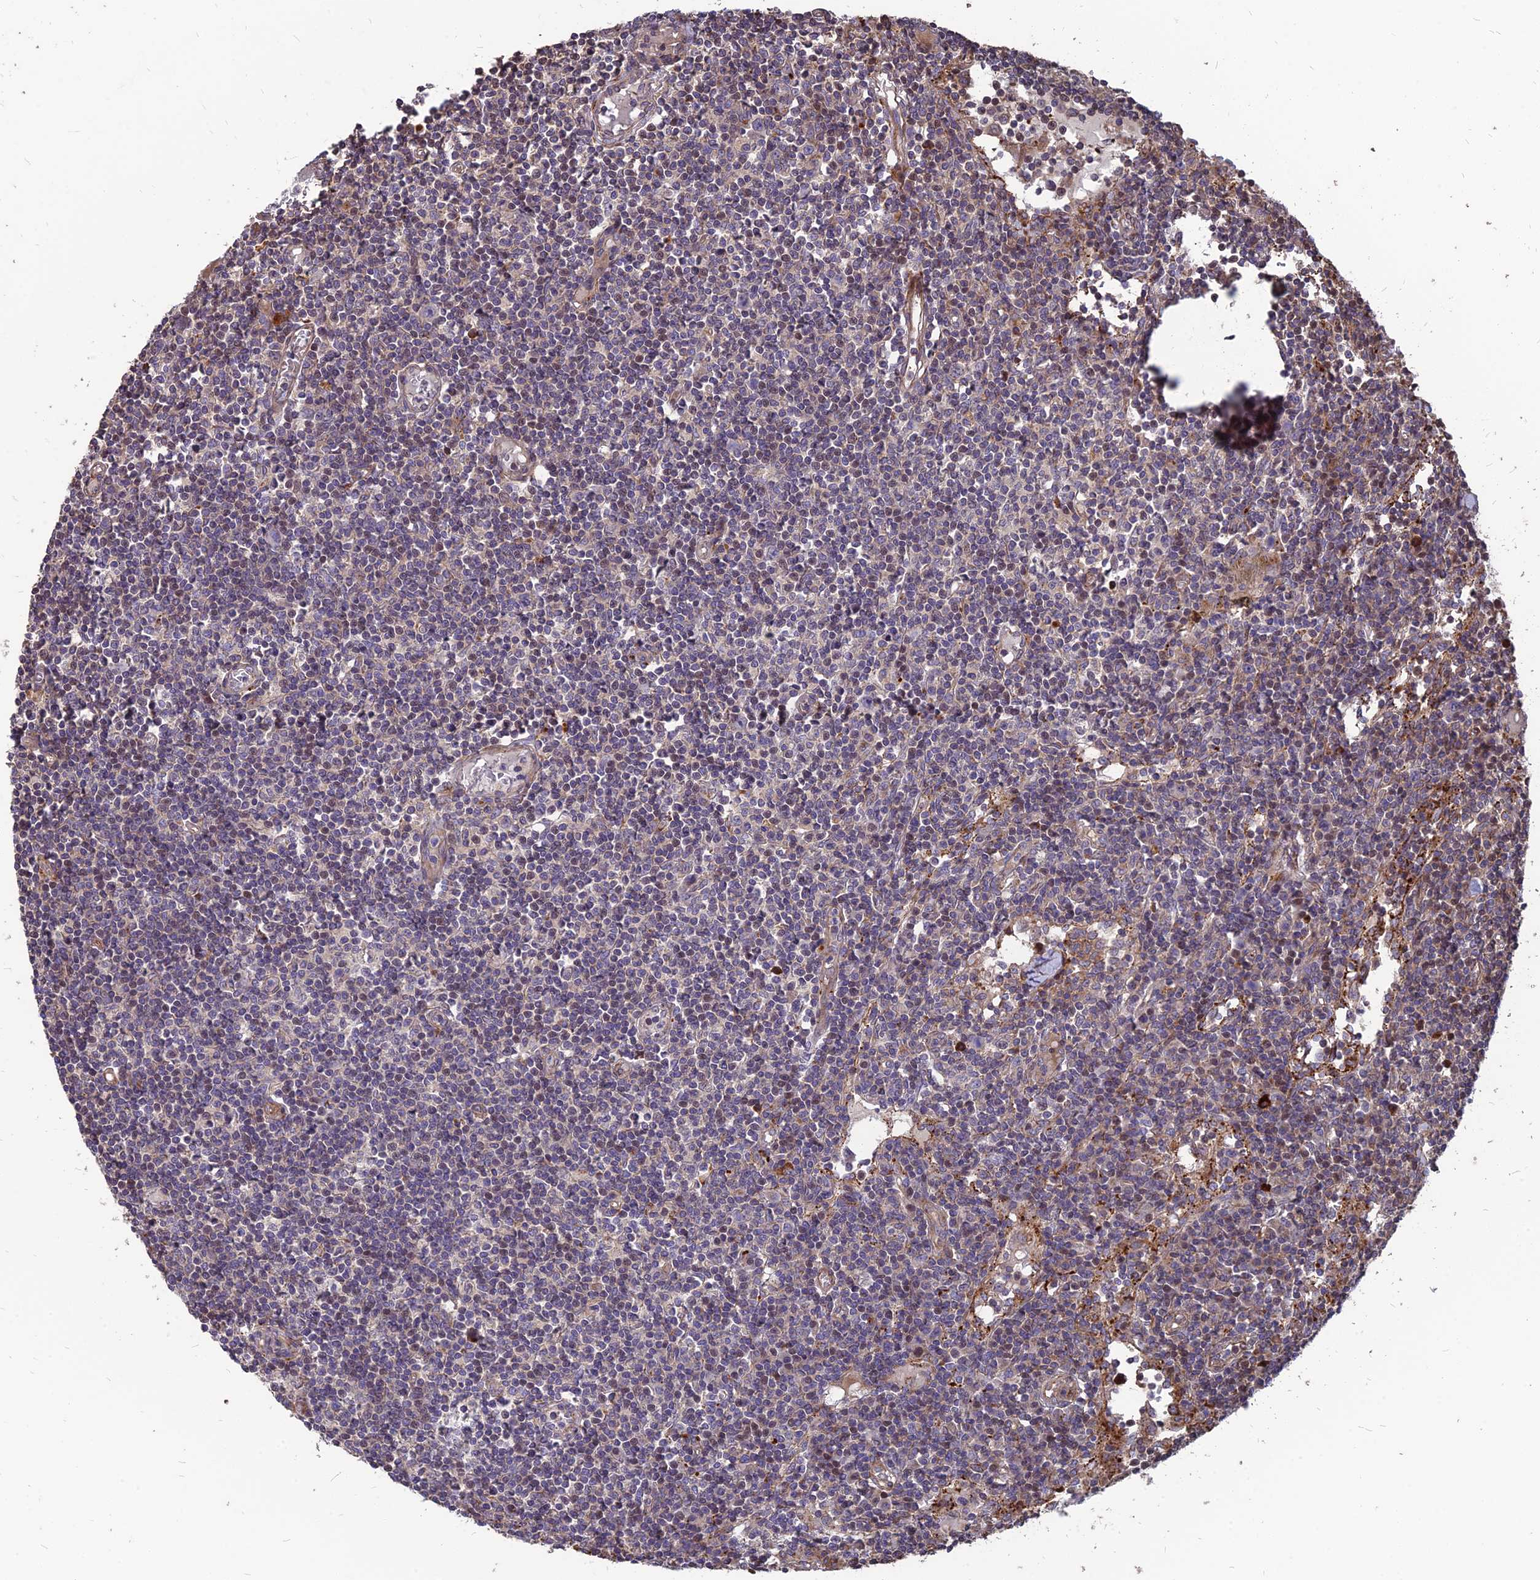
{"staining": {"intensity": "weak", "quantity": "25%-75%", "location": "cytoplasmic/membranous"}, "tissue": "lymph node", "cell_type": "Germinal center cells", "image_type": "normal", "snomed": [{"axis": "morphology", "description": "Normal tissue, NOS"}, {"axis": "topography", "description": "Lymph node"}], "caption": "High-power microscopy captured an IHC histopathology image of normal lymph node, revealing weak cytoplasmic/membranous positivity in approximately 25%-75% of germinal center cells. Using DAB (brown) and hematoxylin (blue) stains, captured at high magnification using brightfield microscopy.", "gene": "ST3GAL6", "patient": {"sex": "female", "age": 55}}